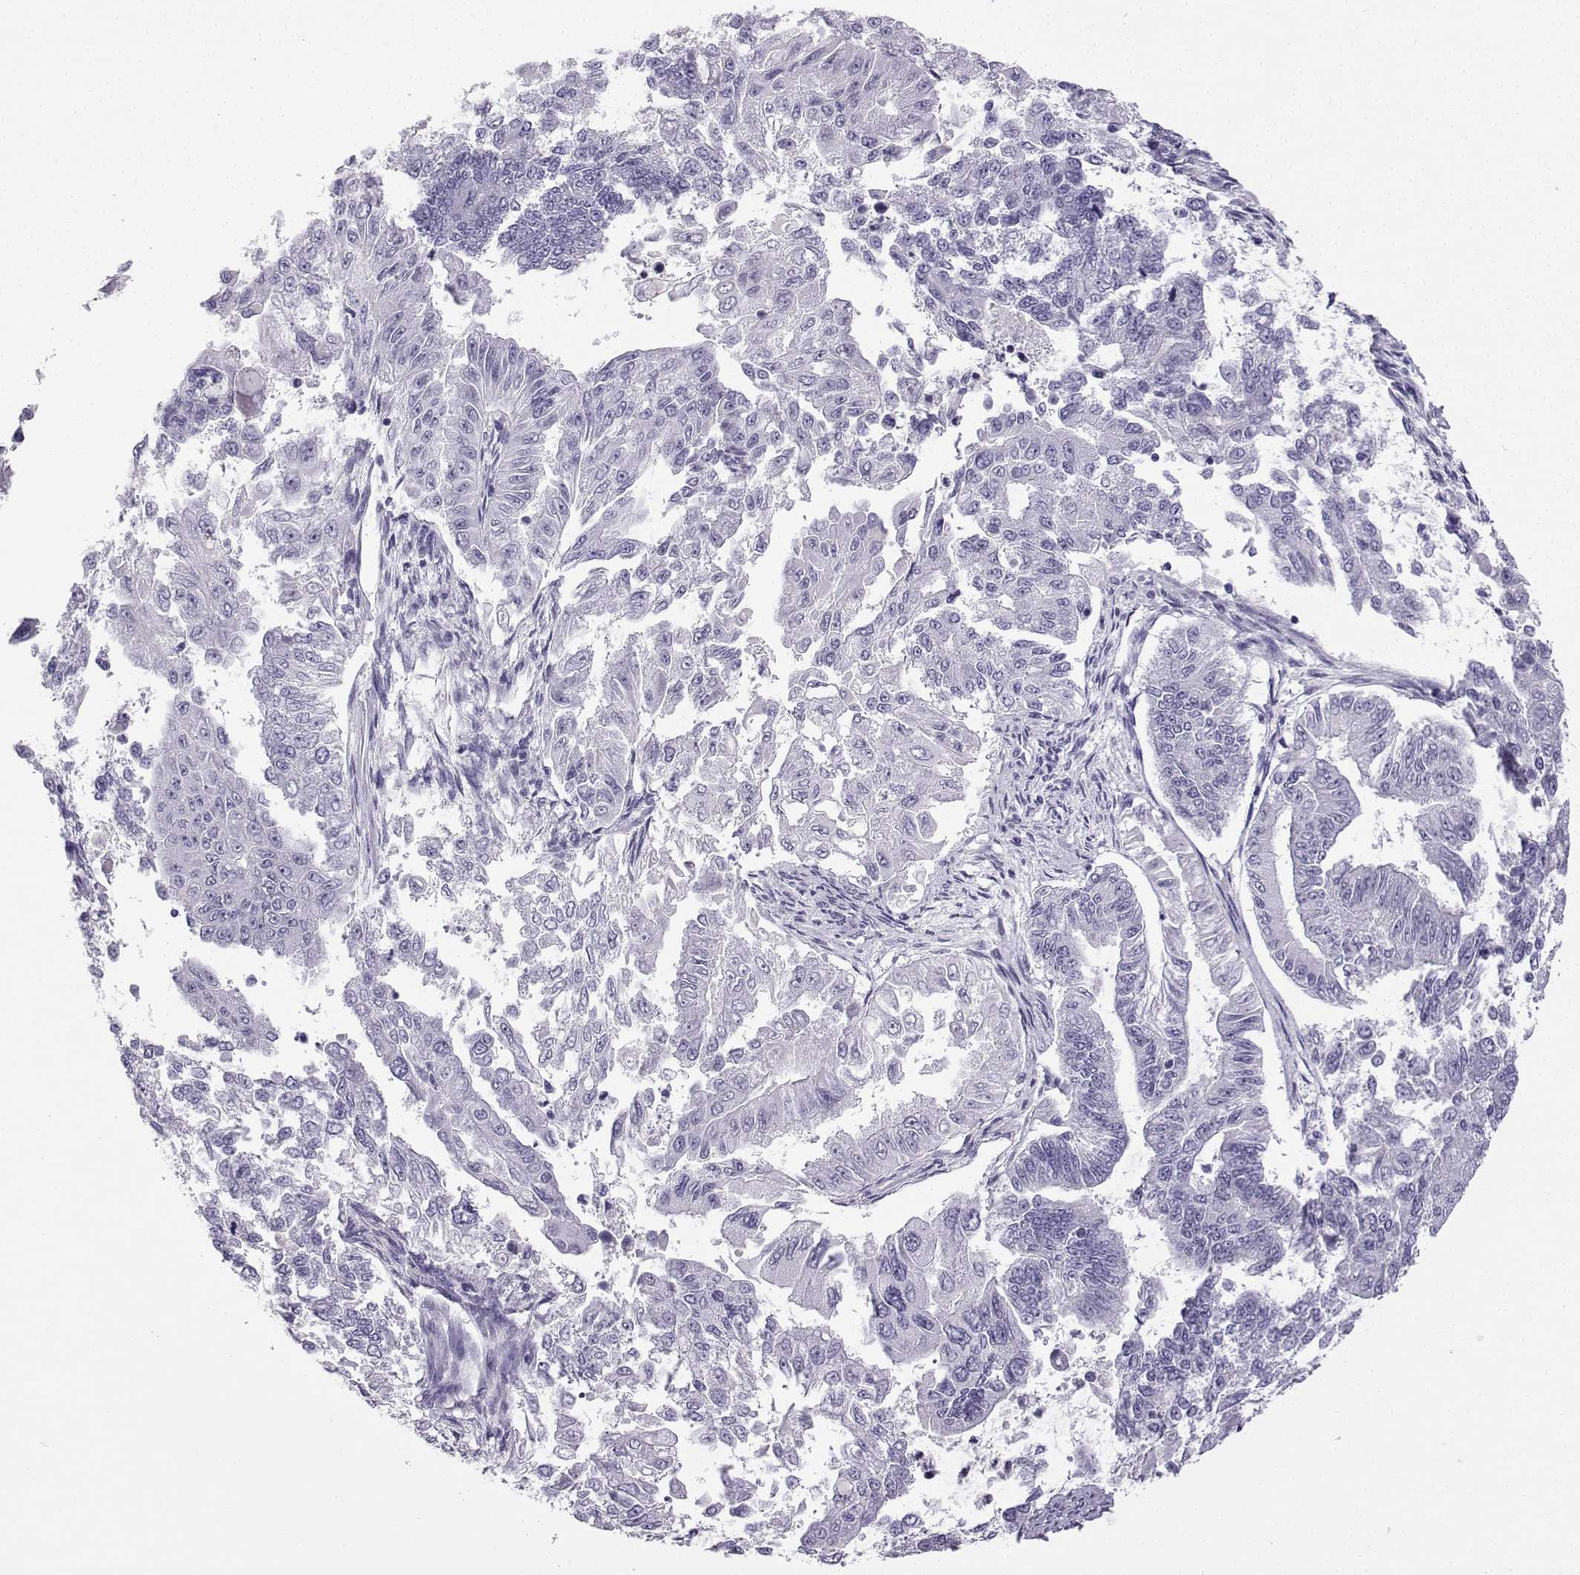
{"staining": {"intensity": "negative", "quantity": "none", "location": "none"}, "tissue": "endometrial cancer", "cell_type": "Tumor cells", "image_type": "cancer", "snomed": [{"axis": "morphology", "description": "Adenocarcinoma, NOS"}, {"axis": "topography", "description": "Uterus"}], "caption": "The immunohistochemistry (IHC) histopathology image has no significant staining in tumor cells of endometrial cancer (adenocarcinoma) tissue. The staining was performed using DAB to visualize the protein expression in brown, while the nuclei were stained in blue with hematoxylin (Magnification: 20x).", "gene": "ZBTB8B", "patient": {"sex": "female", "age": 59}}